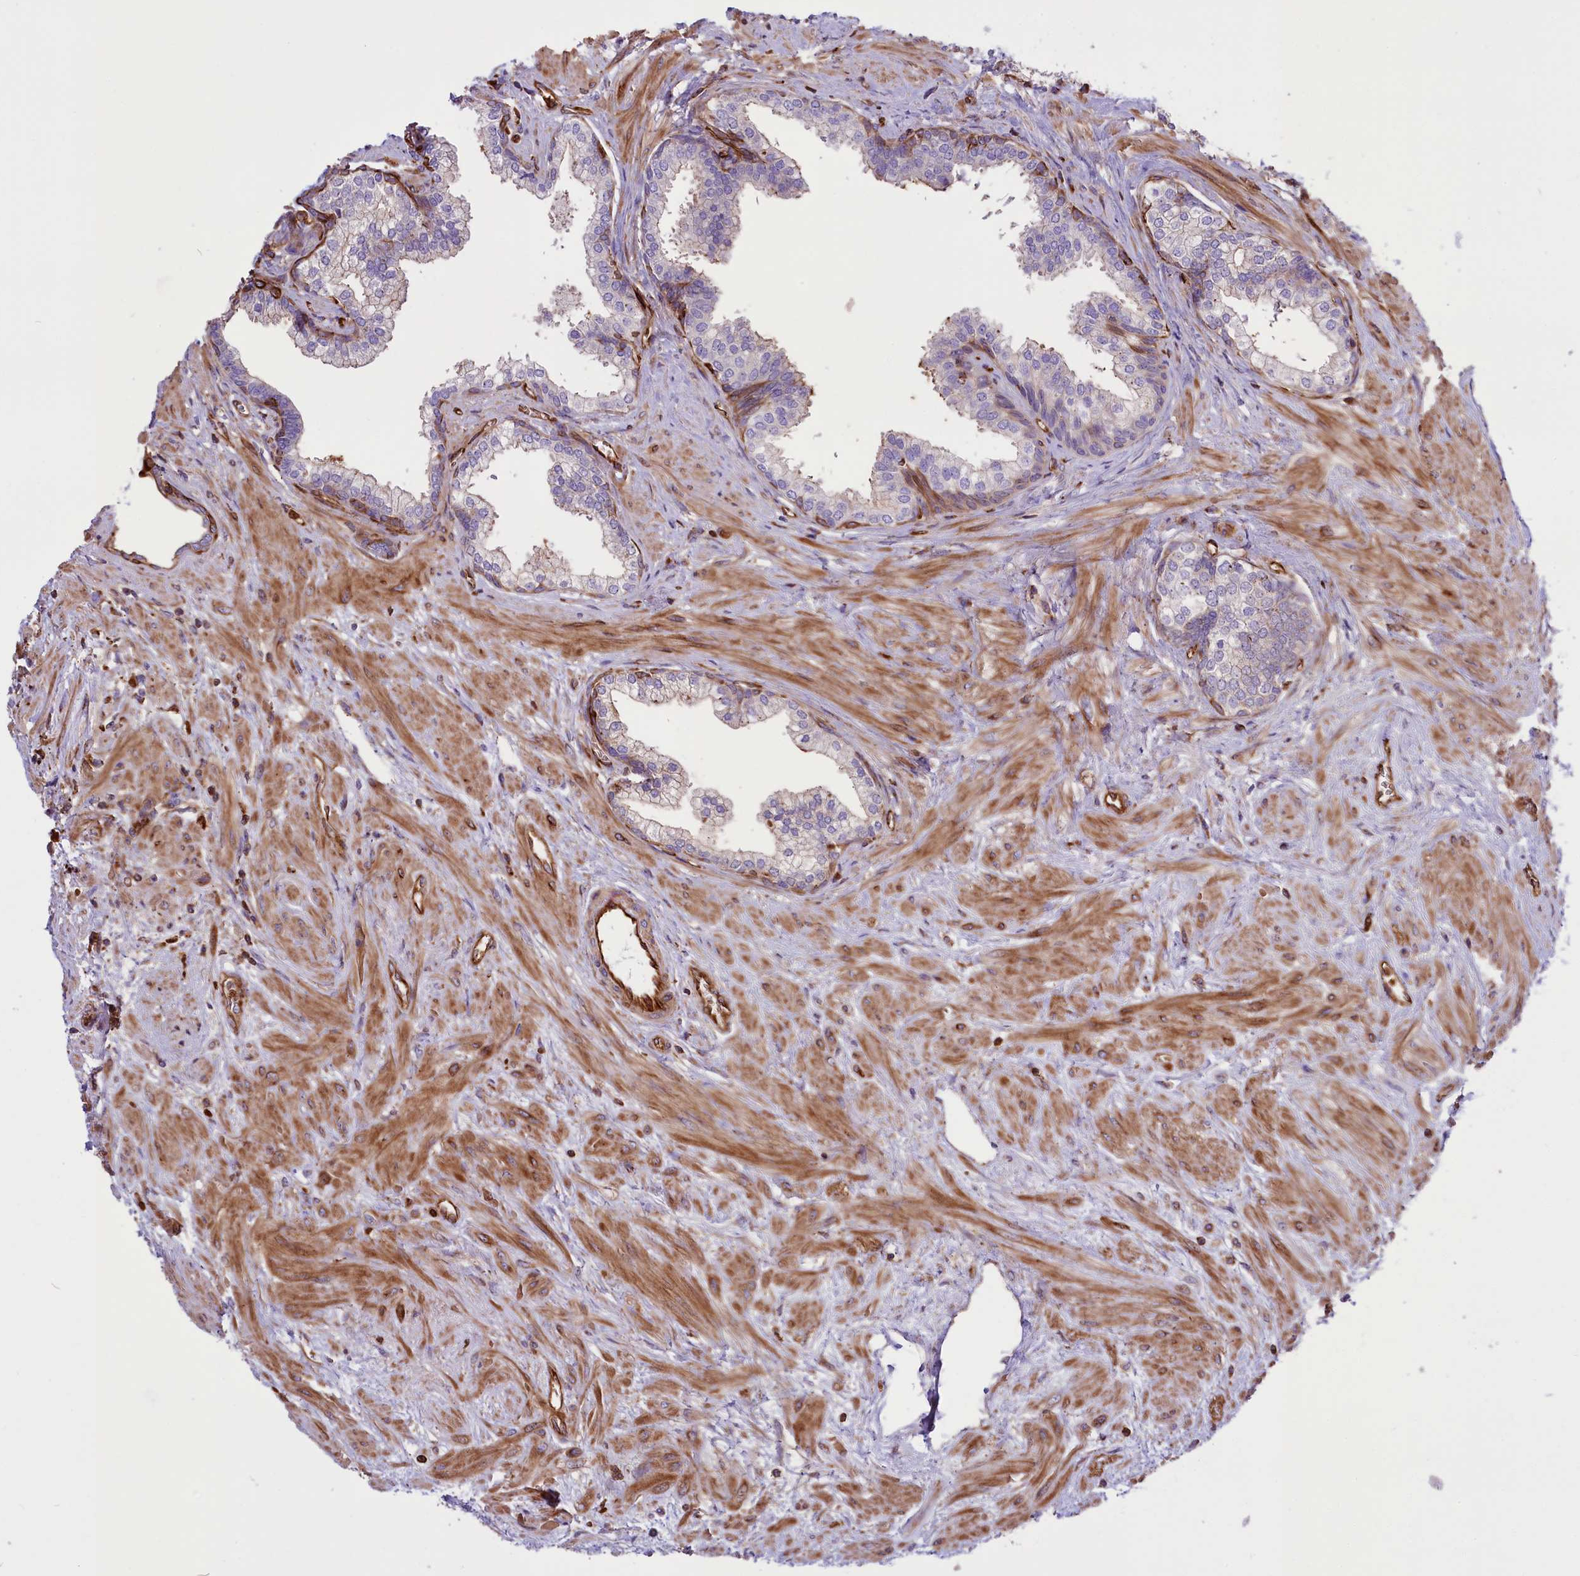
{"staining": {"intensity": "negative", "quantity": "none", "location": "none"}, "tissue": "prostate", "cell_type": "Glandular cells", "image_type": "normal", "snomed": [{"axis": "morphology", "description": "Normal tissue, NOS"}, {"axis": "topography", "description": "Prostate"}], "caption": "The histopathology image shows no significant staining in glandular cells of prostate. (DAB (3,3'-diaminobenzidine) immunohistochemistry (IHC) with hematoxylin counter stain).", "gene": "CD99L2", "patient": {"sex": "male", "age": 57}}